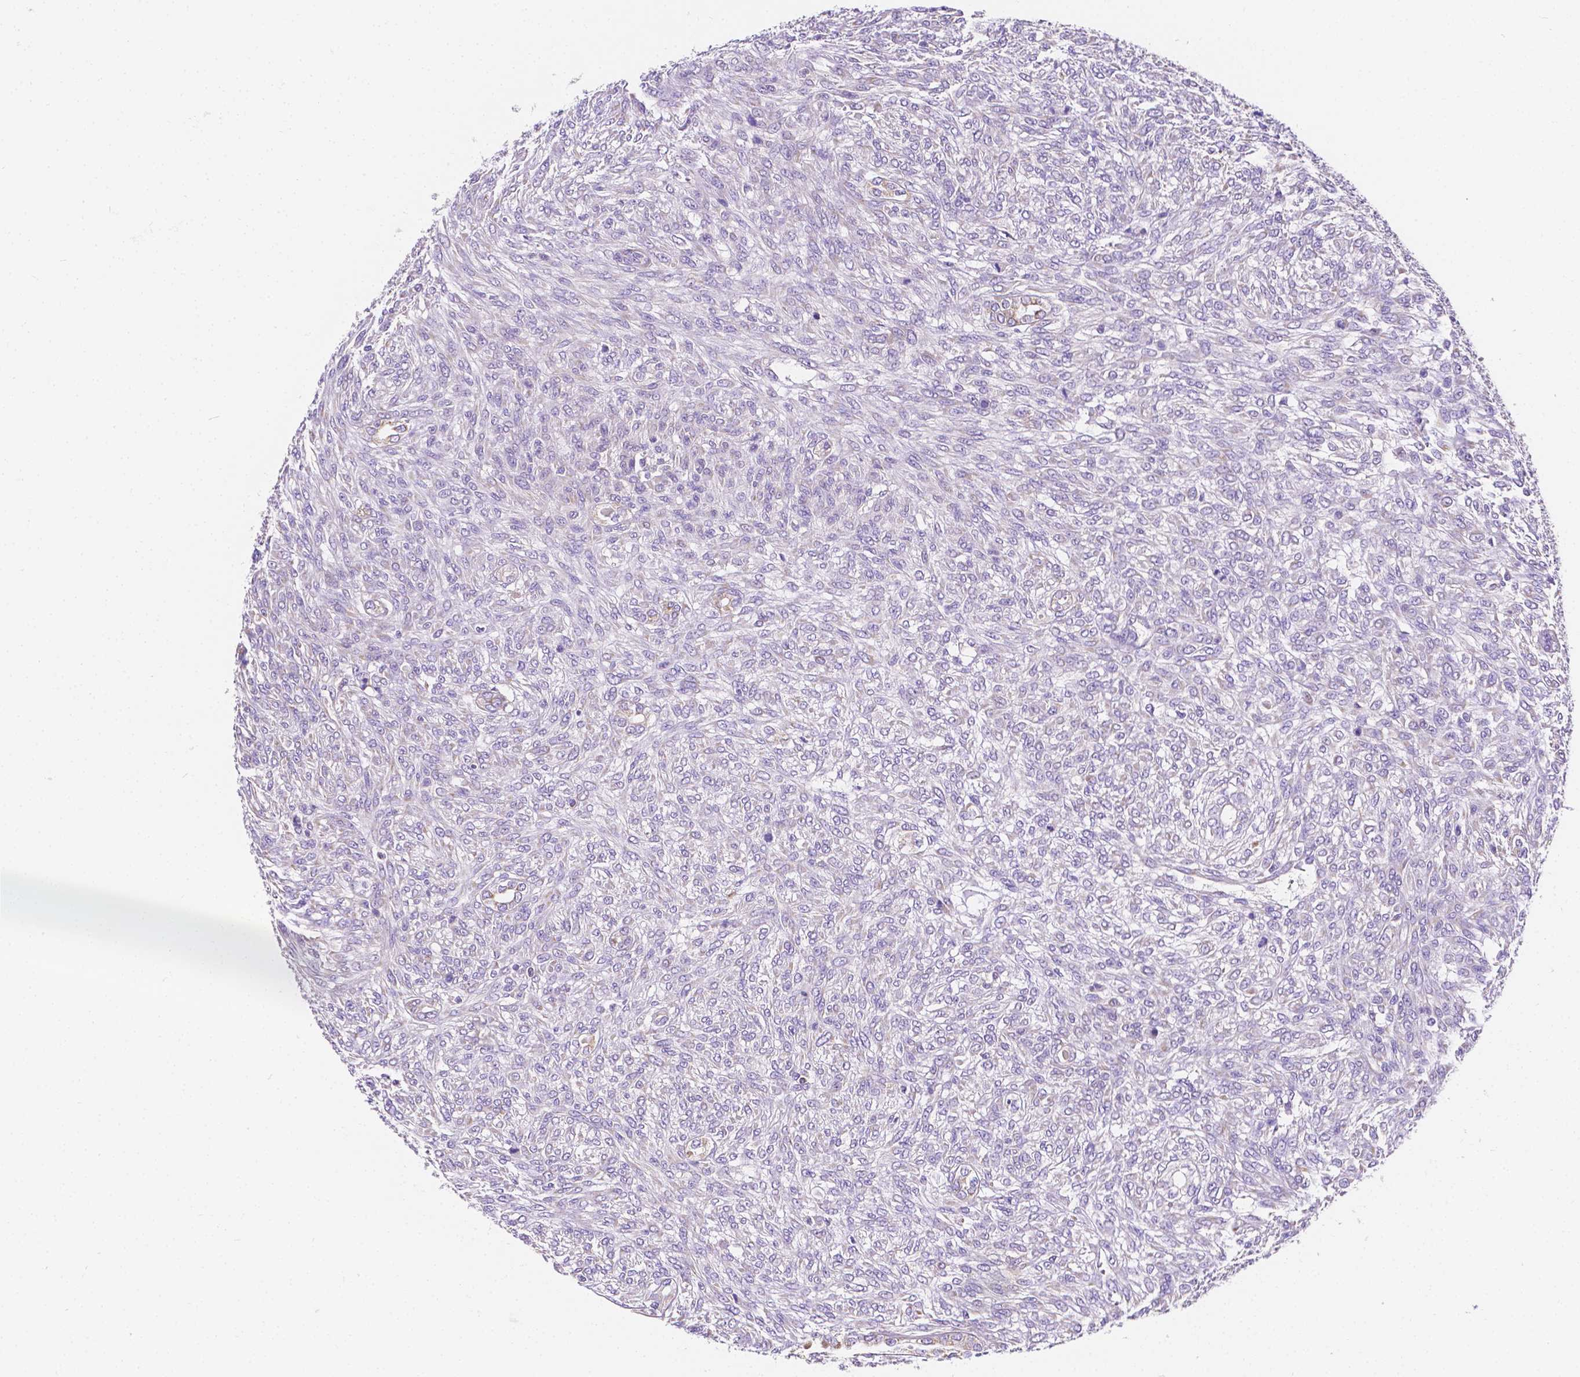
{"staining": {"intensity": "negative", "quantity": "none", "location": "none"}, "tissue": "renal cancer", "cell_type": "Tumor cells", "image_type": "cancer", "snomed": [{"axis": "morphology", "description": "Adenocarcinoma, NOS"}, {"axis": "topography", "description": "Kidney"}], "caption": "The histopathology image displays no staining of tumor cells in adenocarcinoma (renal).", "gene": "SGTB", "patient": {"sex": "male", "age": 58}}